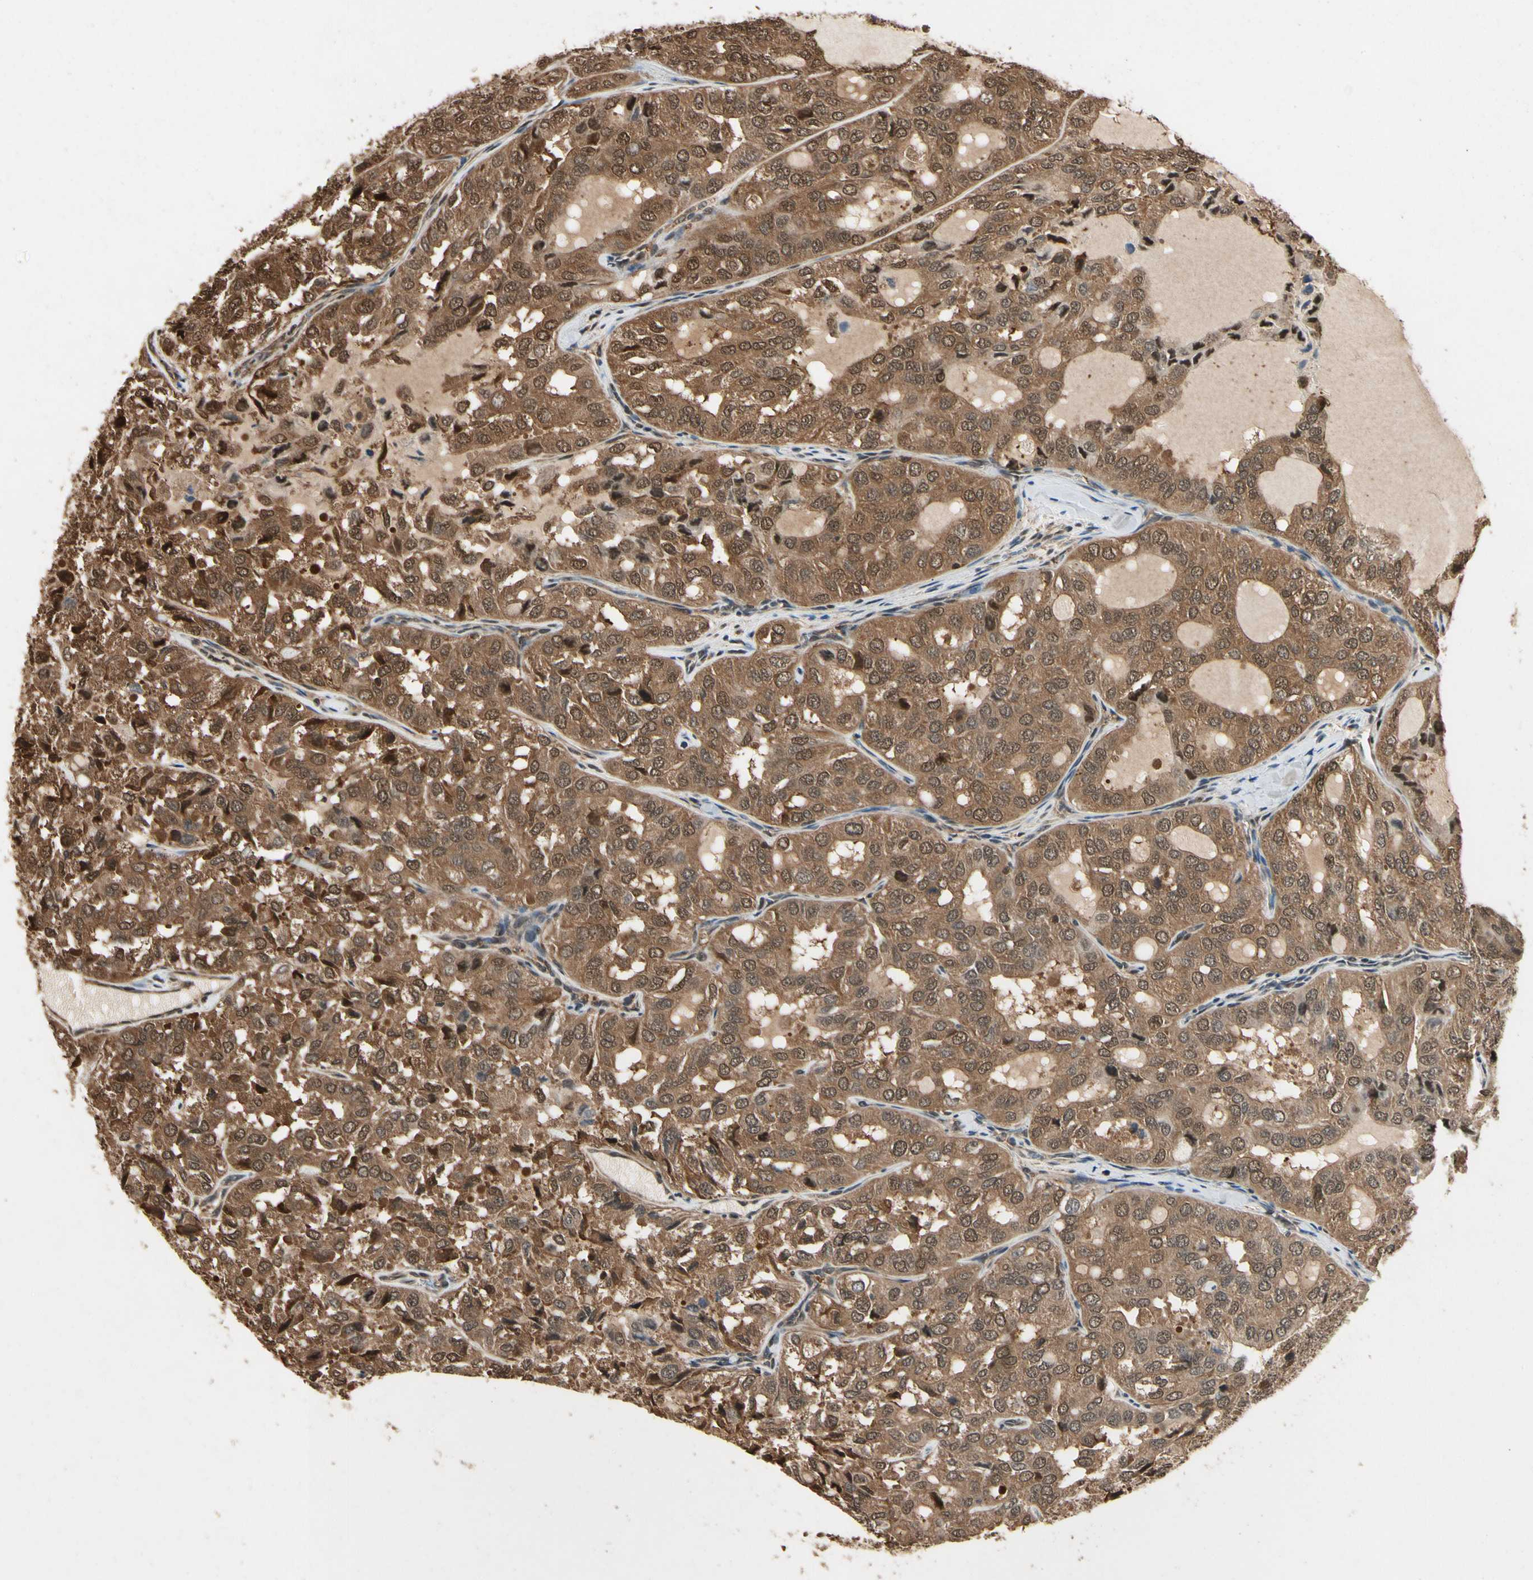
{"staining": {"intensity": "moderate", "quantity": ">75%", "location": "cytoplasmic/membranous"}, "tissue": "thyroid cancer", "cell_type": "Tumor cells", "image_type": "cancer", "snomed": [{"axis": "morphology", "description": "Follicular adenoma carcinoma, NOS"}, {"axis": "topography", "description": "Thyroid gland"}], "caption": "Tumor cells exhibit moderate cytoplasmic/membranous staining in approximately >75% of cells in follicular adenoma carcinoma (thyroid). (Brightfield microscopy of DAB IHC at high magnification).", "gene": "YWHAQ", "patient": {"sex": "male", "age": 75}}